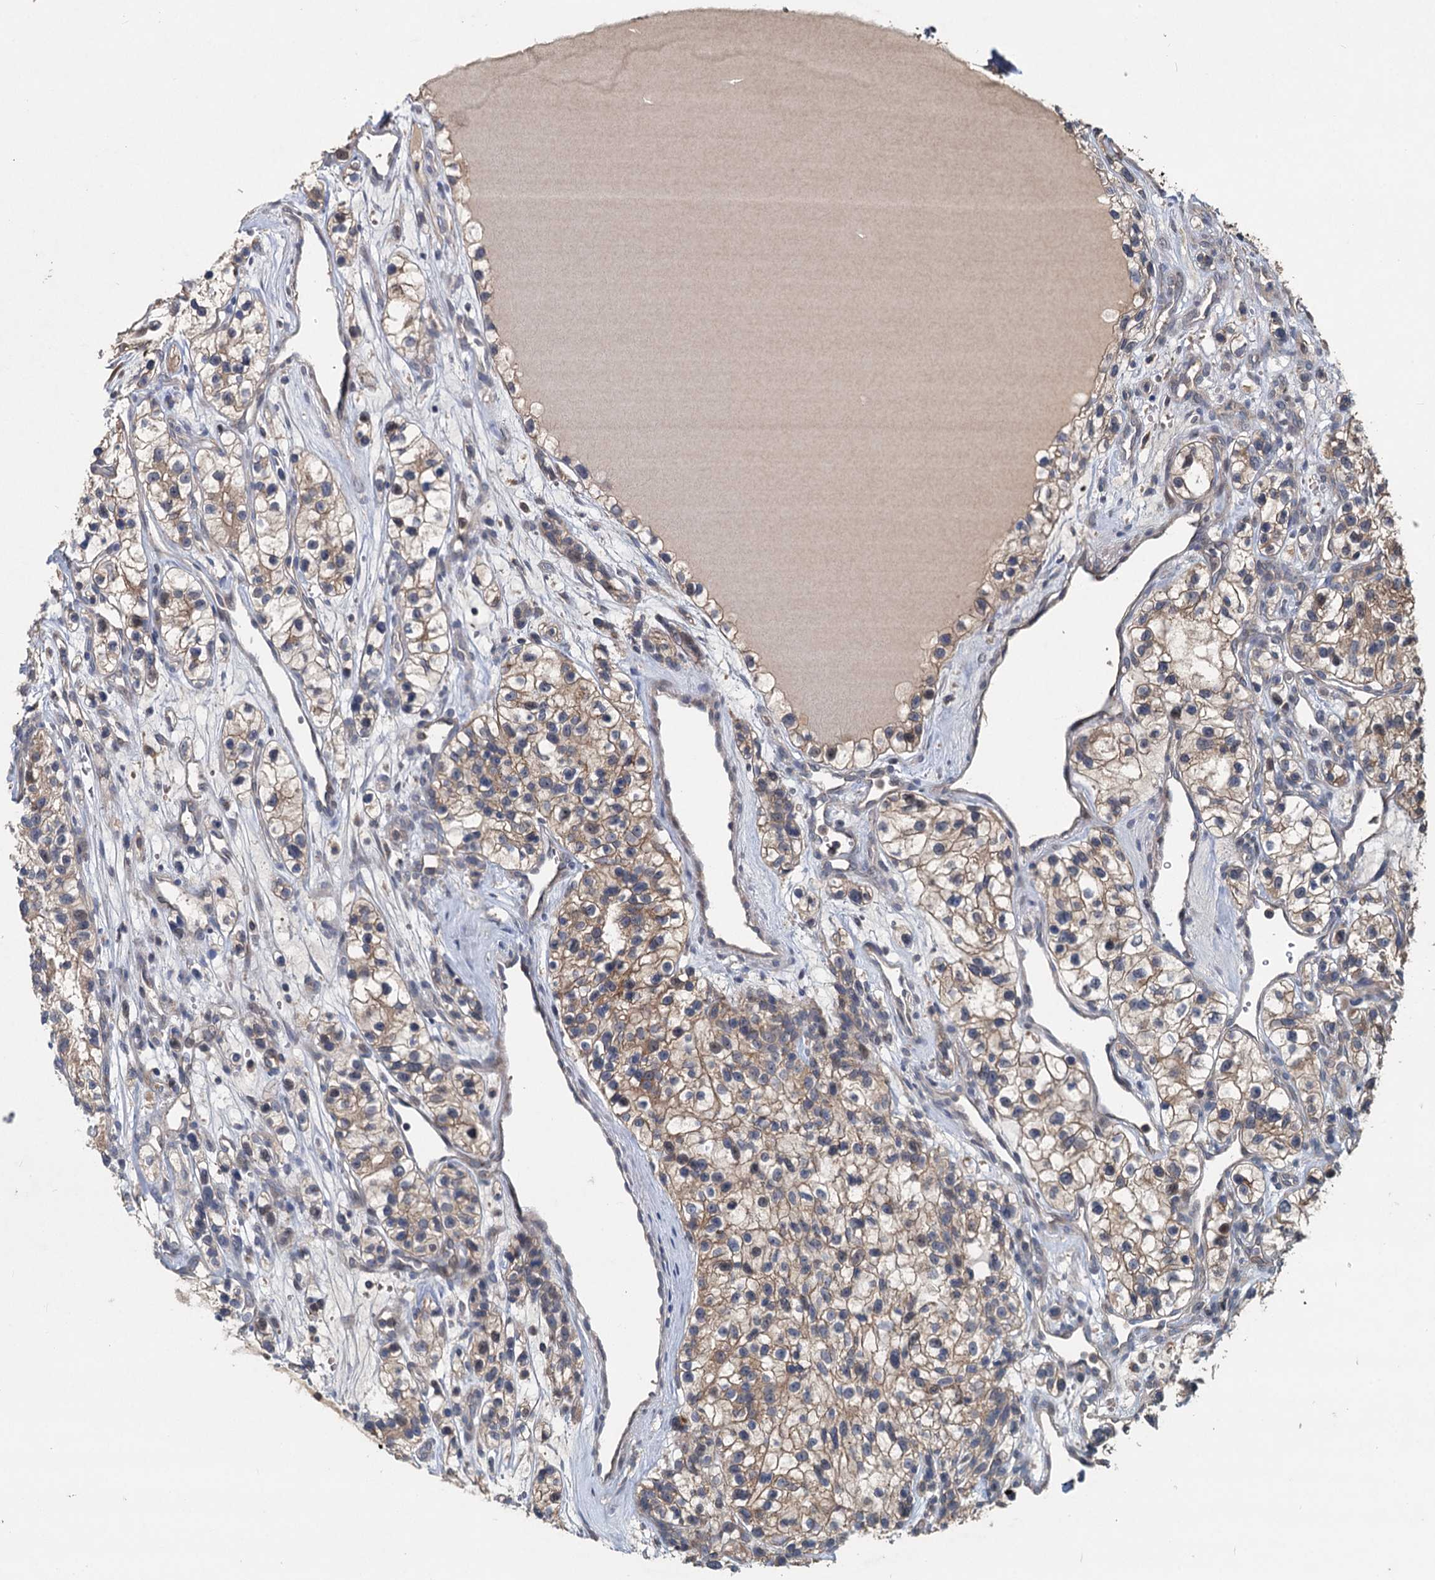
{"staining": {"intensity": "weak", "quantity": ">75%", "location": "cytoplasmic/membranous"}, "tissue": "renal cancer", "cell_type": "Tumor cells", "image_type": "cancer", "snomed": [{"axis": "morphology", "description": "Adenocarcinoma, NOS"}, {"axis": "topography", "description": "Kidney"}], "caption": "Immunohistochemistry (DAB (3,3'-diaminobenzidine)) staining of human renal cancer (adenocarcinoma) reveals weak cytoplasmic/membranous protein staining in about >75% of tumor cells. (Stains: DAB (3,3'-diaminobenzidine) in brown, nuclei in blue, Microscopy: brightfield microscopy at high magnification).", "gene": "OTUB1", "patient": {"sex": "female", "age": 57}}